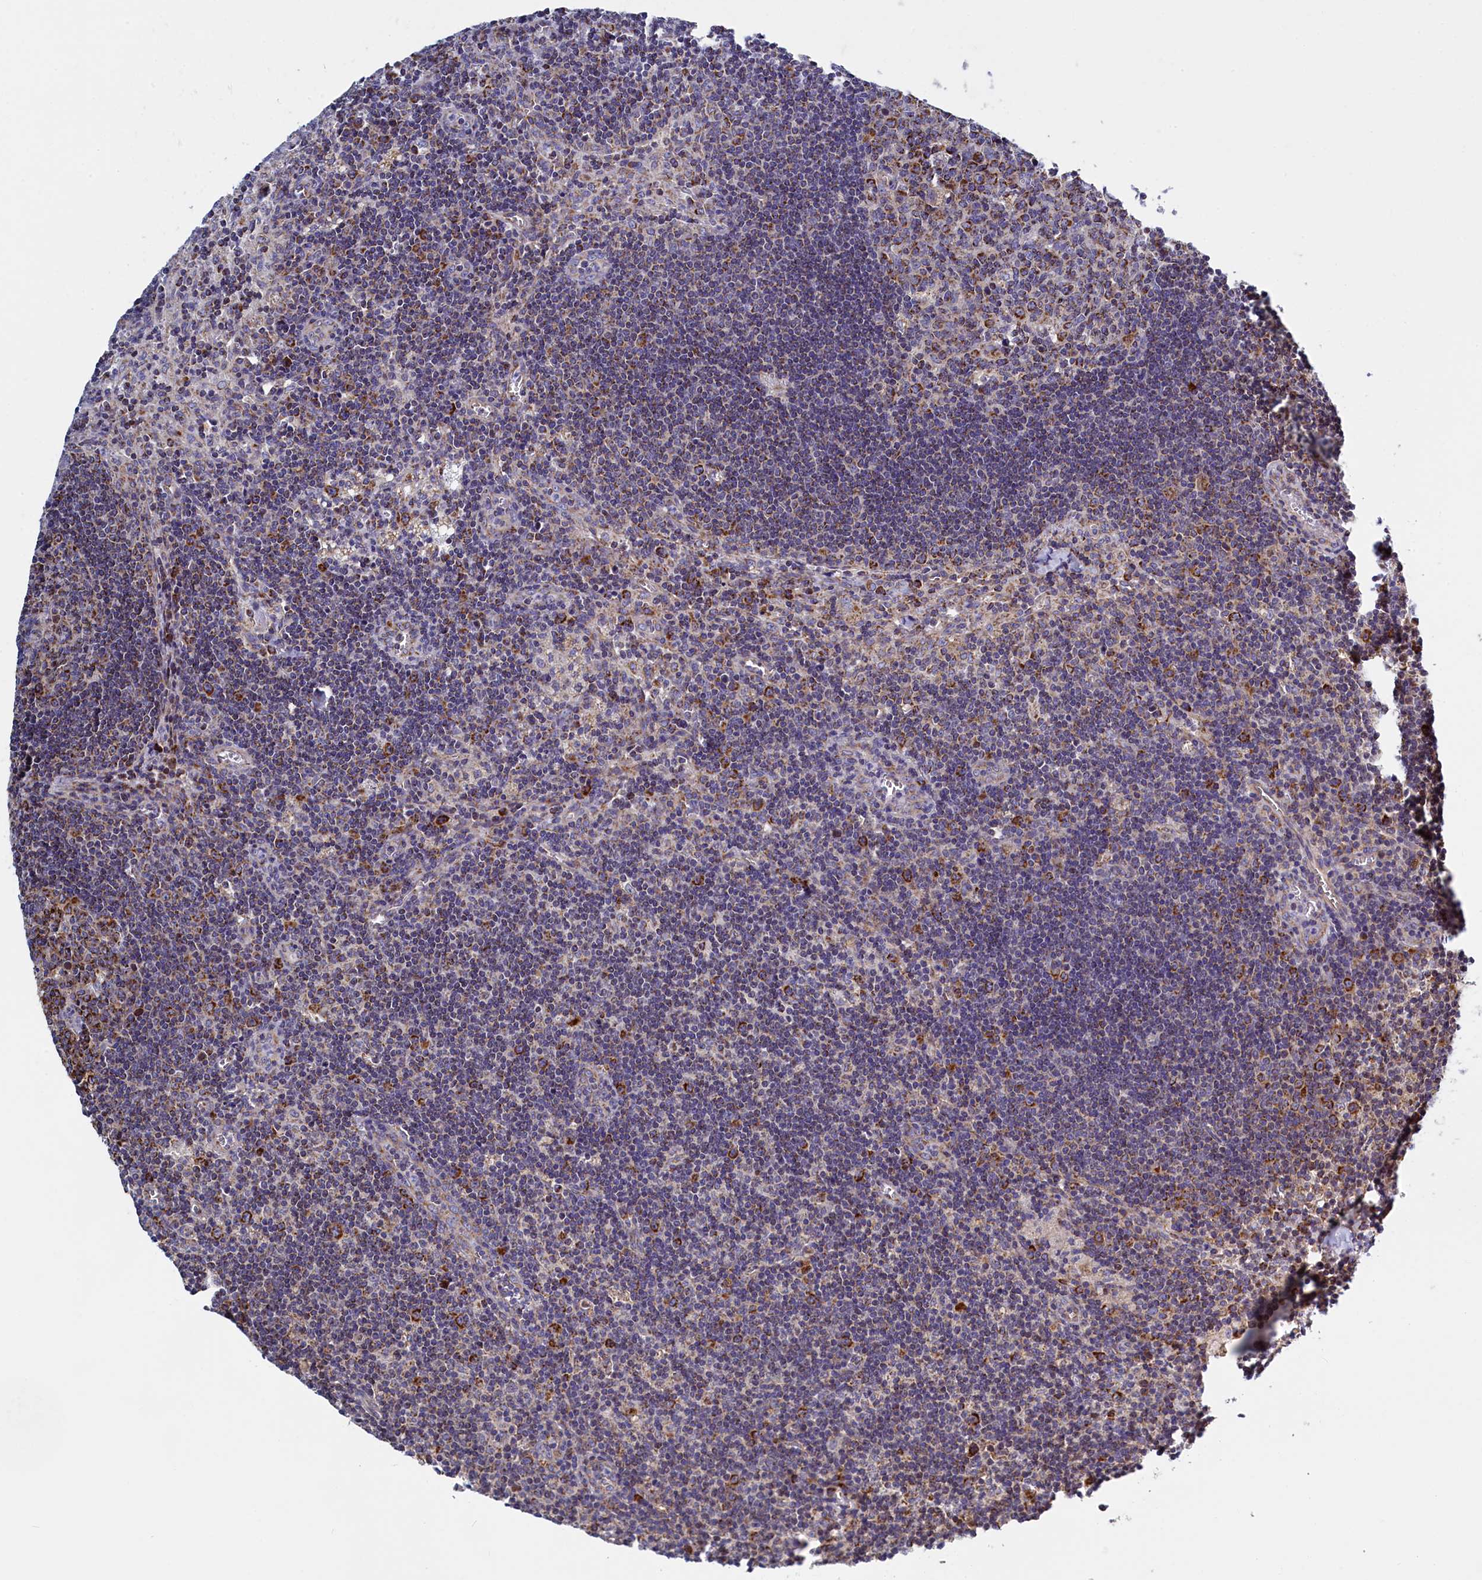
{"staining": {"intensity": "moderate", "quantity": ">75%", "location": "cytoplasmic/membranous"}, "tissue": "lymph node", "cell_type": "Germinal center cells", "image_type": "normal", "snomed": [{"axis": "morphology", "description": "Normal tissue, NOS"}, {"axis": "topography", "description": "Lymph node"}], "caption": "Normal lymph node was stained to show a protein in brown. There is medium levels of moderate cytoplasmic/membranous staining in approximately >75% of germinal center cells.", "gene": "IFT122", "patient": {"sex": "male", "age": 58}}